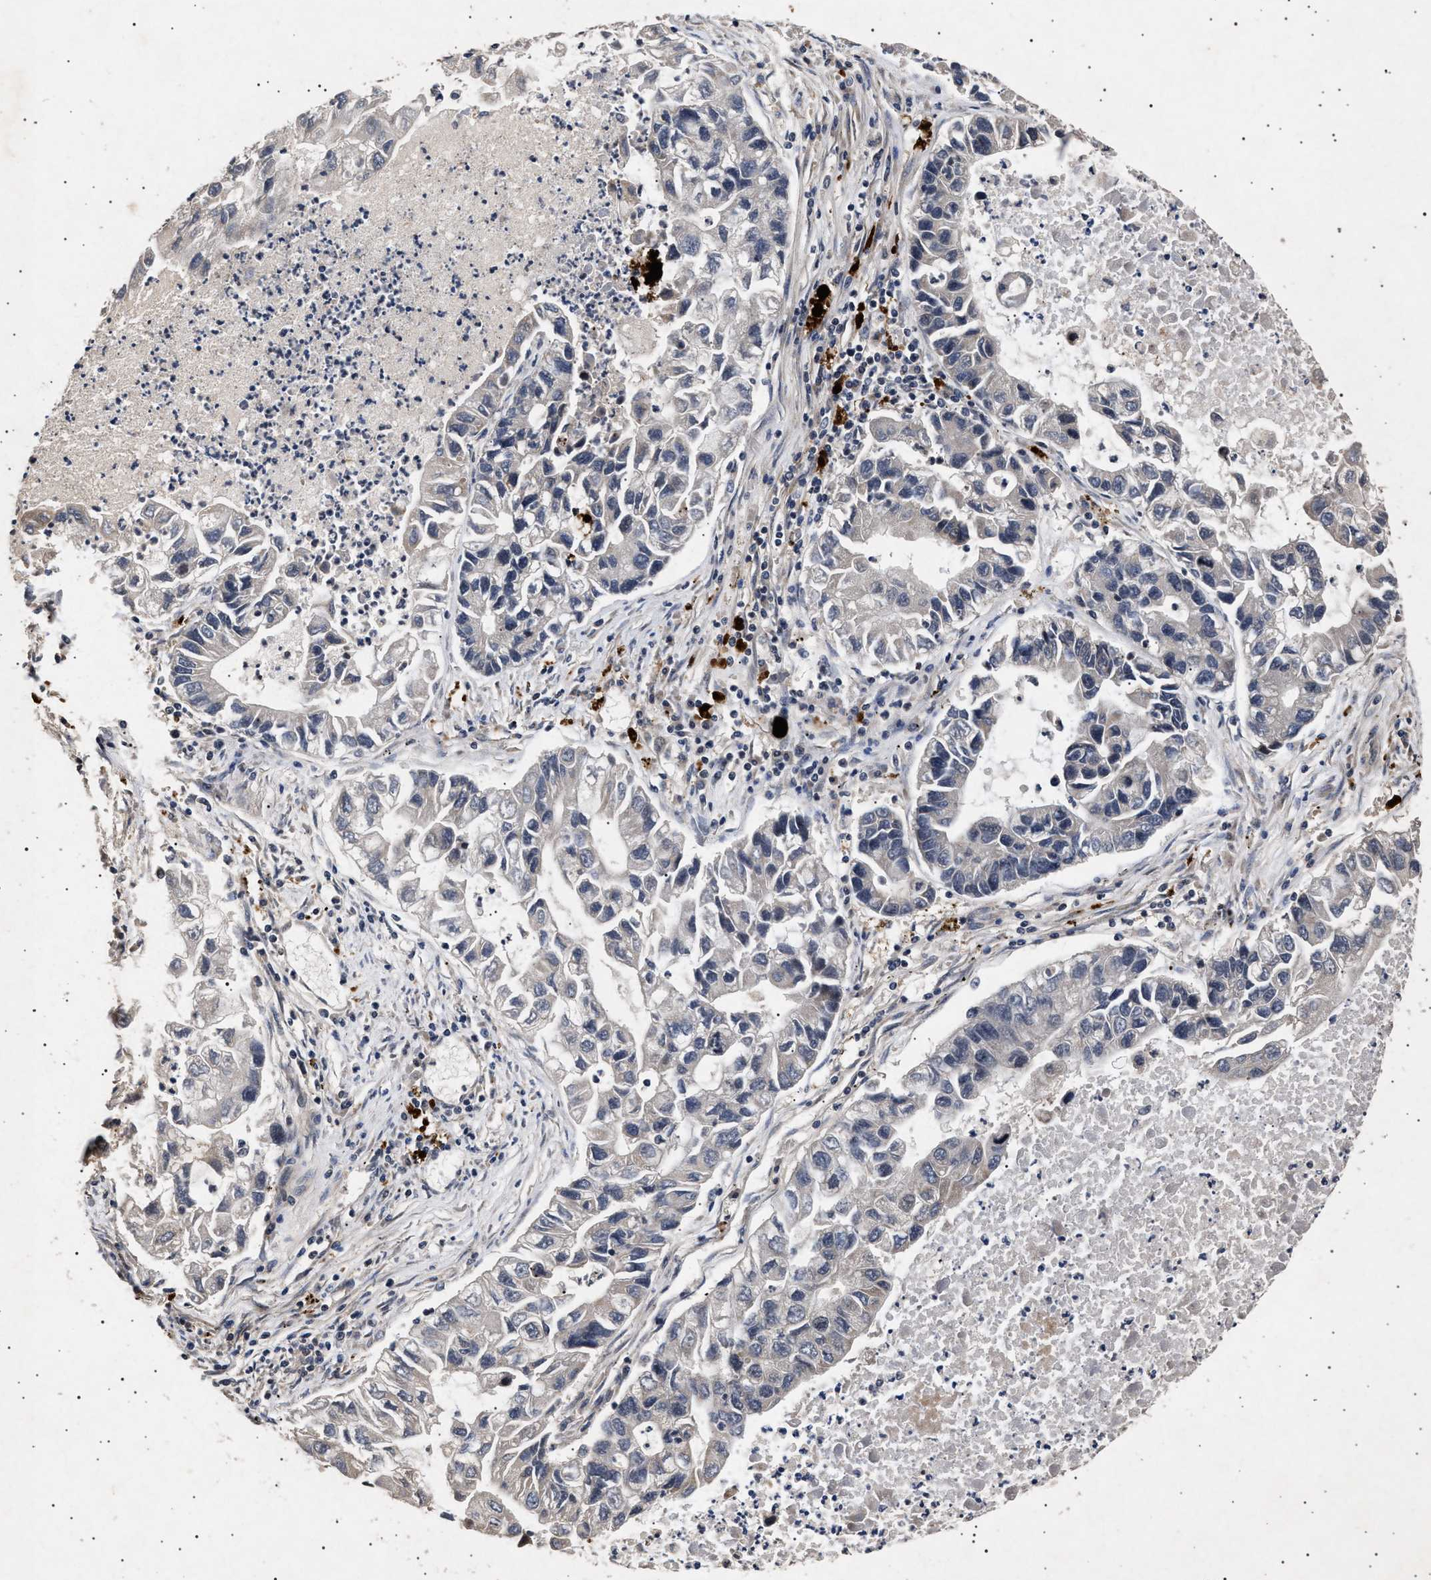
{"staining": {"intensity": "negative", "quantity": "none", "location": "none"}, "tissue": "lung cancer", "cell_type": "Tumor cells", "image_type": "cancer", "snomed": [{"axis": "morphology", "description": "Adenocarcinoma, NOS"}, {"axis": "topography", "description": "Lung"}], "caption": "High power microscopy image of an IHC image of lung cancer, revealing no significant staining in tumor cells. (Brightfield microscopy of DAB immunohistochemistry at high magnification).", "gene": "ITGB5", "patient": {"sex": "female", "age": 51}}